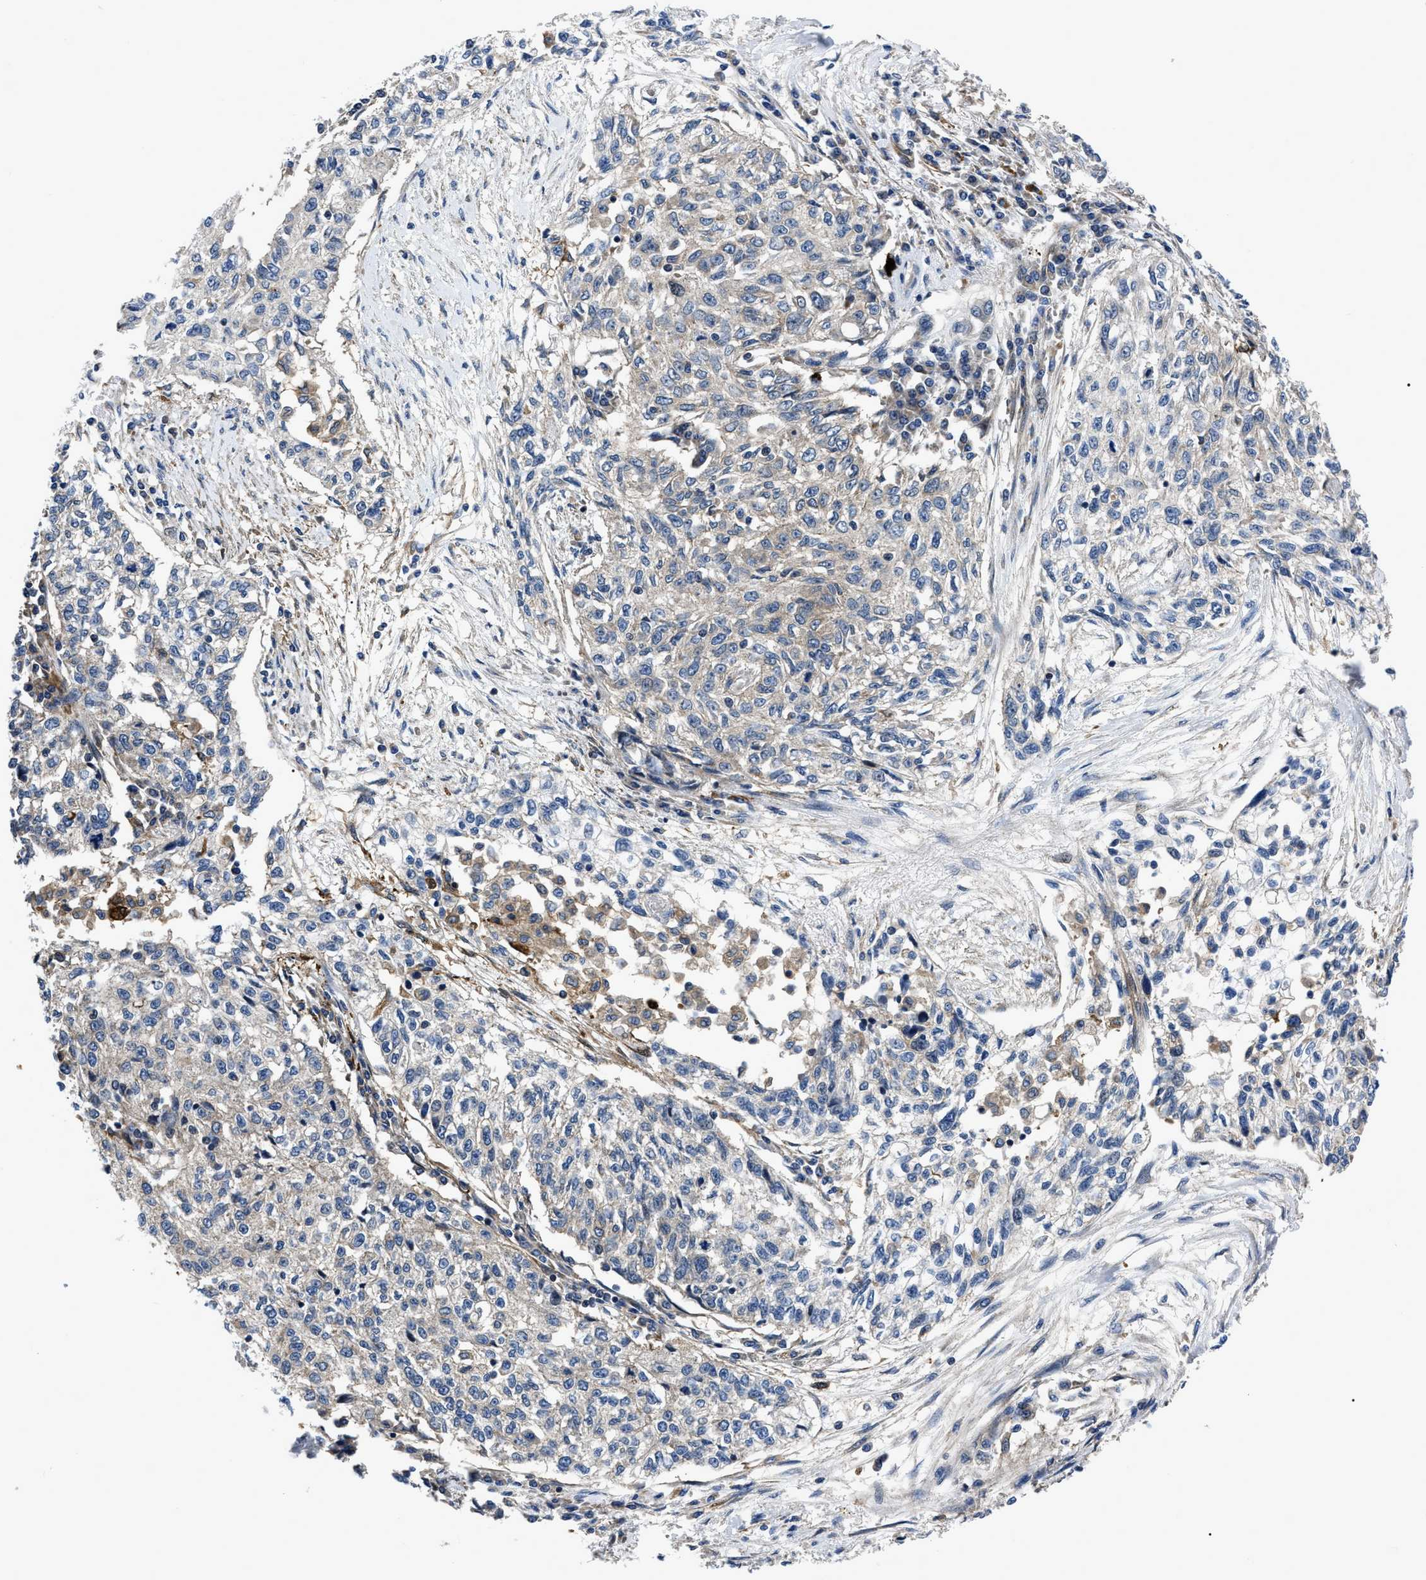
{"staining": {"intensity": "weak", "quantity": "<25%", "location": "cytoplasmic/membranous"}, "tissue": "cervical cancer", "cell_type": "Tumor cells", "image_type": "cancer", "snomed": [{"axis": "morphology", "description": "Squamous cell carcinoma, NOS"}, {"axis": "topography", "description": "Cervix"}], "caption": "The histopathology image shows no staining of tumor cells in cervical cancer (squamous cell carcinoma).", "gene": "PPWD1", "patient": {"sex": "female", "age": 57}}